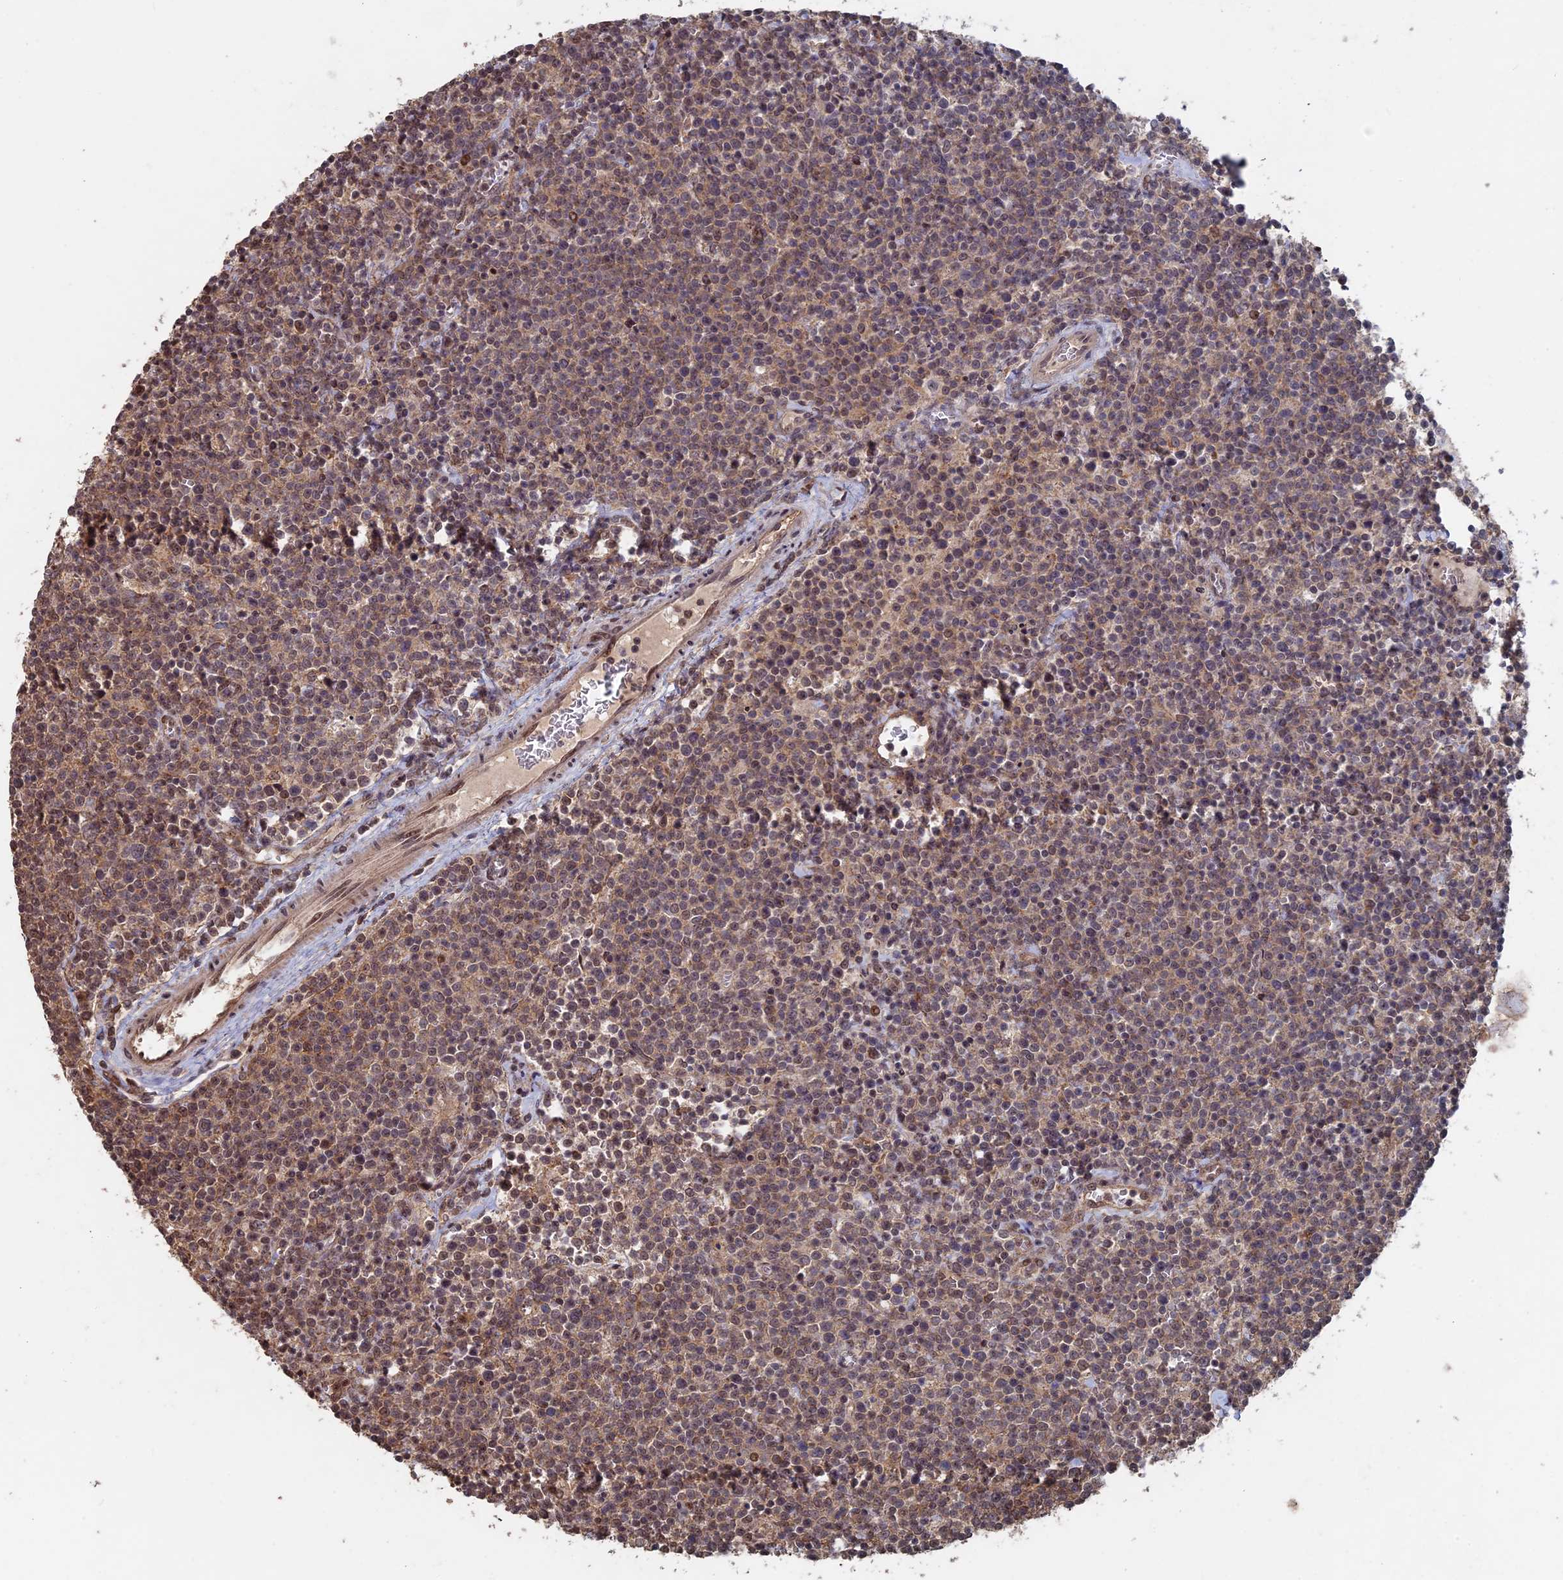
{"staining": {"intensity": "weak", "quantity": ">75%", "location": "cytoplasmic/membranous,nuclear"}, "tissue": "lymphoma", "cell_type": "Tumor cells", "image_type": "cancer", "snomed": [{"axis": "morphology", "description": "Malignant lymphoma, non-Hodgkin's type, High grade"}, {"axis": "topography", "description": "Lymph node"}], "caption": "High-power microscopy captured an immunohistochemistry (IHC) histopathology image of lymphoma, revealing weak cytoplasmic/membranous and nuclear expression in about >75% of tumor cells.", "gene": "KIAA1328", "patient": {"sex": "male", "age": 61}}